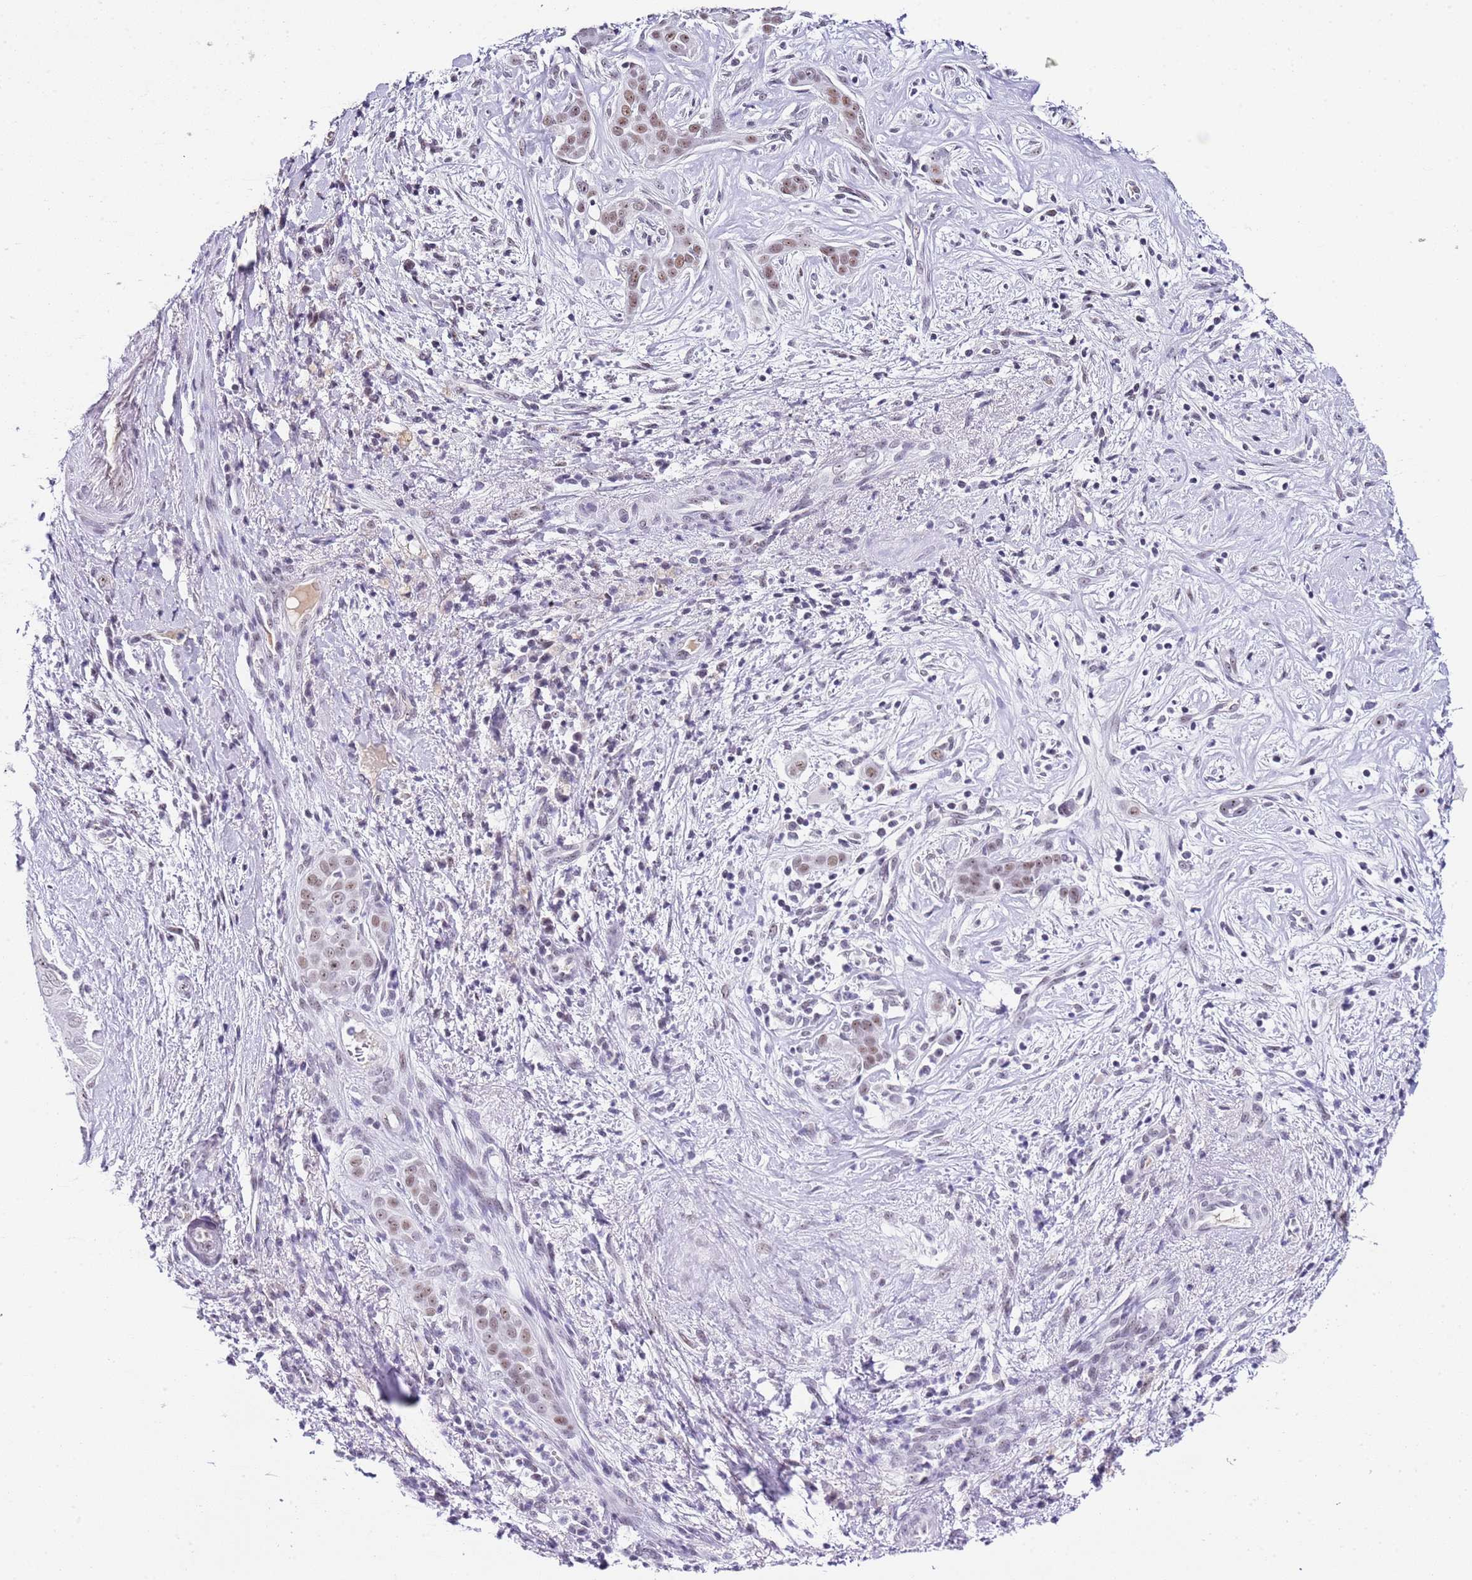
{"staining": {"intensity": "weak", "quantity": ">75%", "location": "nuclear"}, "tissue": "liver cancer", "cell_type": "Tumor cells", "image_type": "cancer", "snomed": [{"axis": "morphology", "description": "Cholangiocarcinoma"}, {"axis": "topography", "description": "Liver"}], "caption": "Protein expression analysis of liver cancer displays weak nuclear expression in approximately >75% of tumor cells.", "gene": "NOP56", "patient": {"sex": "male", "age": 67}}